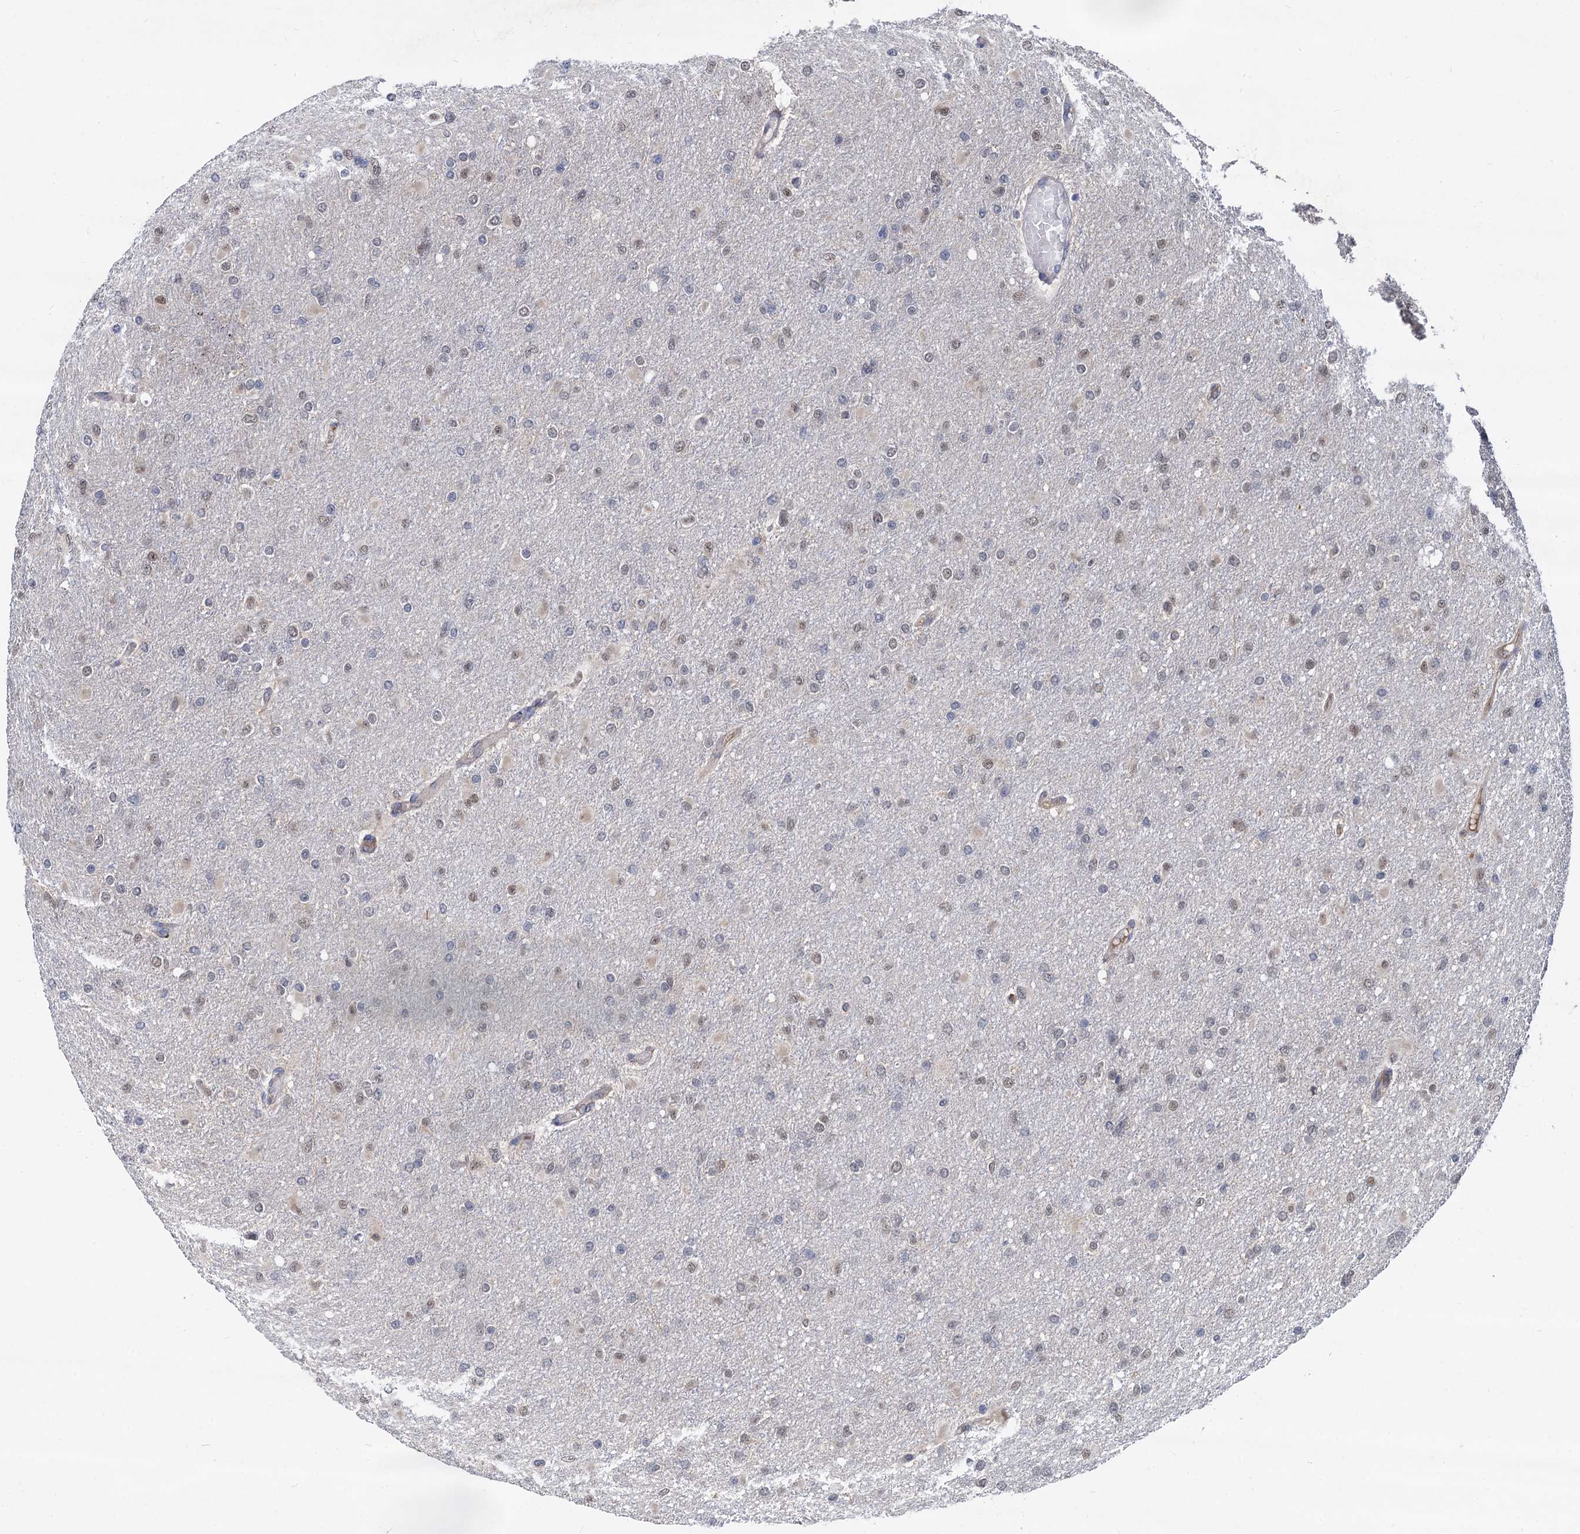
{"staining": {"intensity": "weak", "quantity": "<25%", "location": "nuclear"}, "tissue": "glioma", "cell_type": "Tumor cells", "image_type": "cancer", "snomed": [{"axis": "morphology", "description": "Glioma, malignant, High grade"}, {"axis": "topography", "description": "Cerebral cortex"}], "caption": "Immunohistochemistry (IHC) of high-grade glioma (malignant) shows no staining in tumor cells. (DAB IHC with hematoxylin counter stain).", "gene": "PSMD4", "patient": {"sex": "female", "age": 36}}